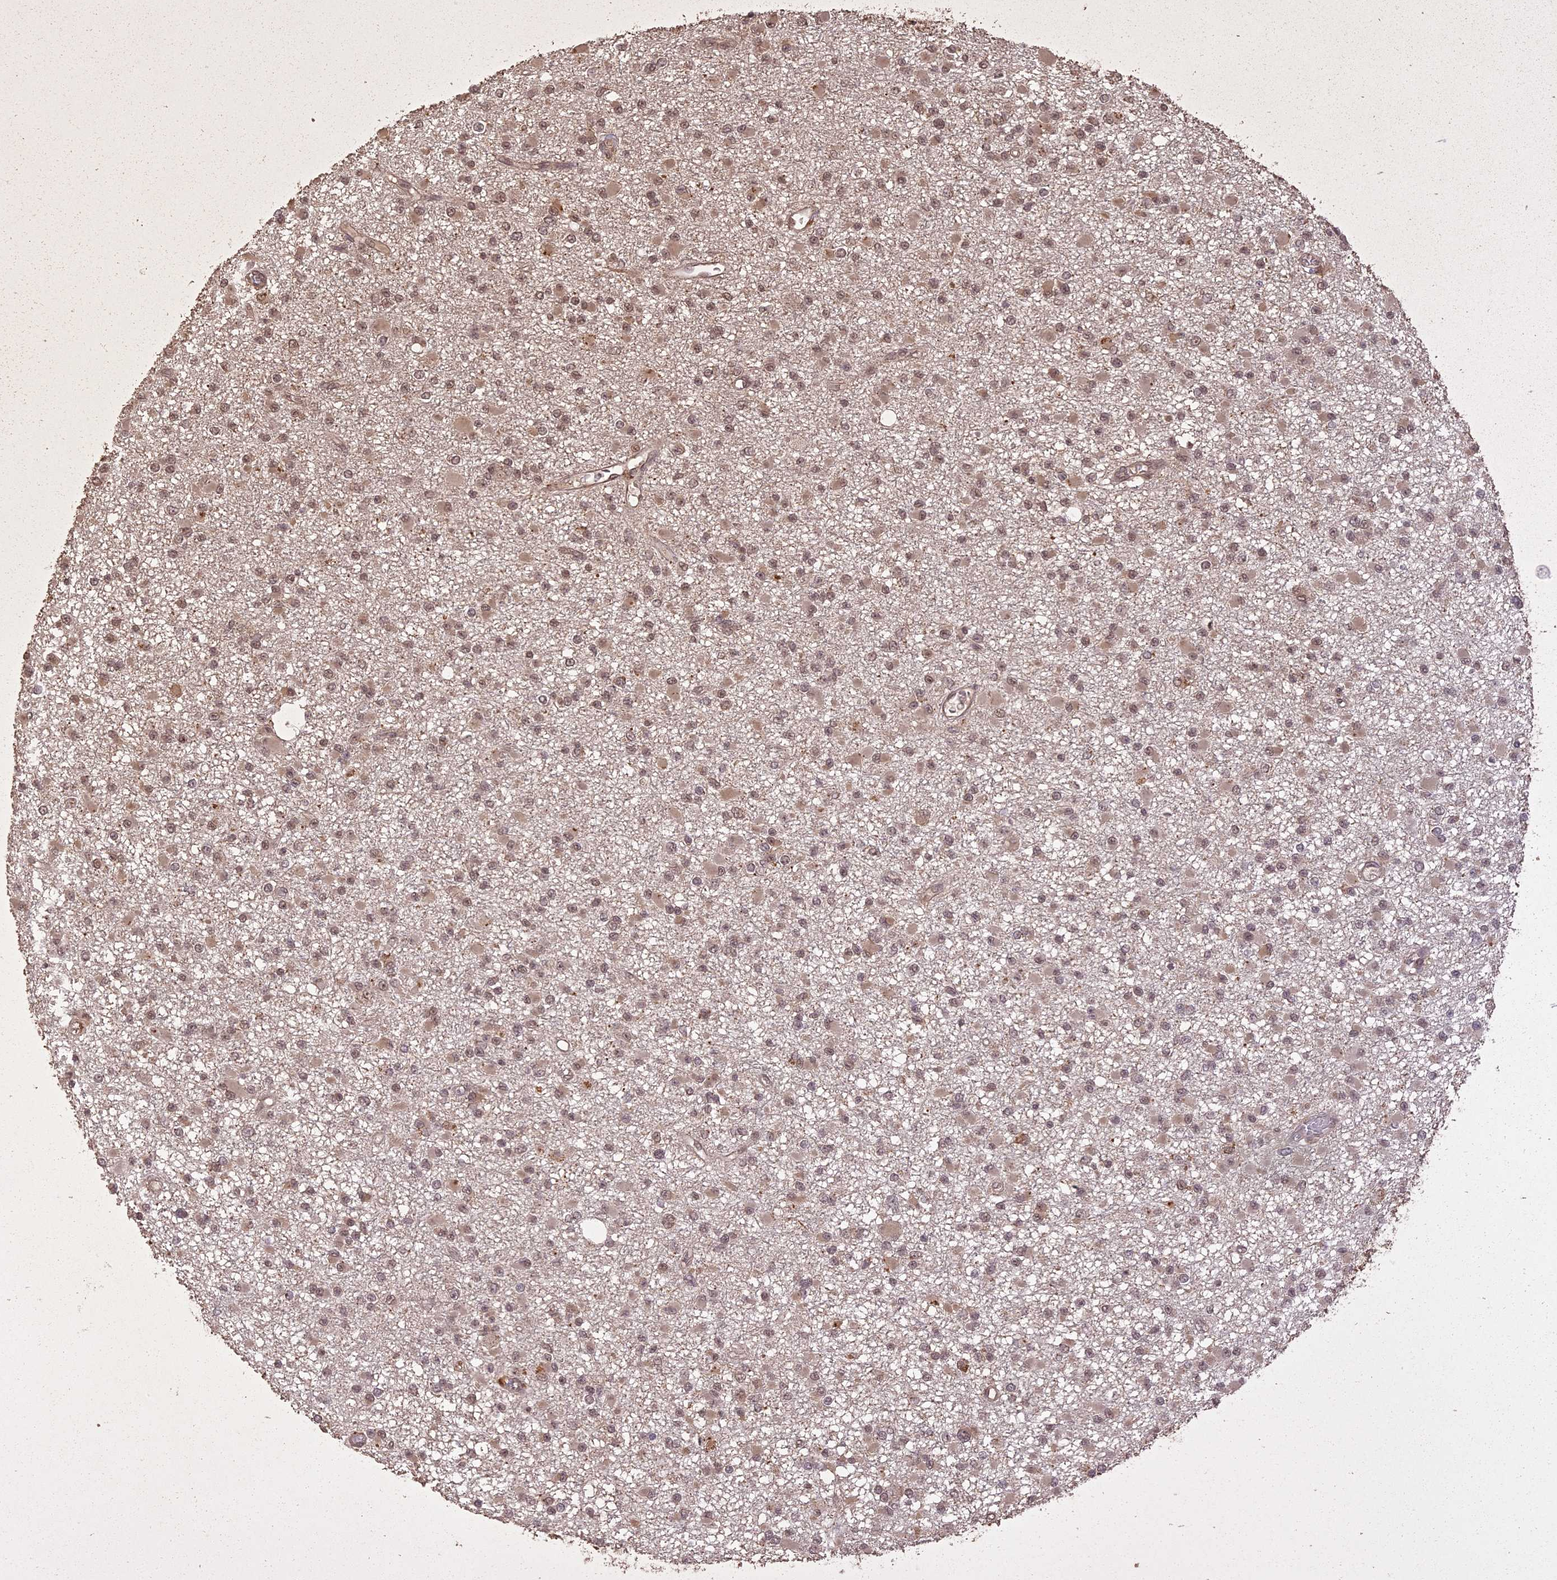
{"staining": {"intensity": "weak", "quantity": ">75%", "location": "cytoplasmic/membranous,nuclear"}, "tissue": "glioma", "cell_type": "Tumor cells", "image_type": "cancer", "snomed": [{"axis": "morphology", "description": "Glioma, malignant, Low grade"}, {"axis": "topography", "description": "Brain"}], "caption": "Immunohistochemical staining of human malignant low-grade glioma exhibits low levels of weak cytoplasmic/membranous and nuclear positivity in about >75% of tumor cells. Using DAB (brown) and hematoxylin (blue) stains, captured at high magnification using brightfield microscopy.", "gene": "LIN37", "patient": {"sex": "female", "age": 22}}